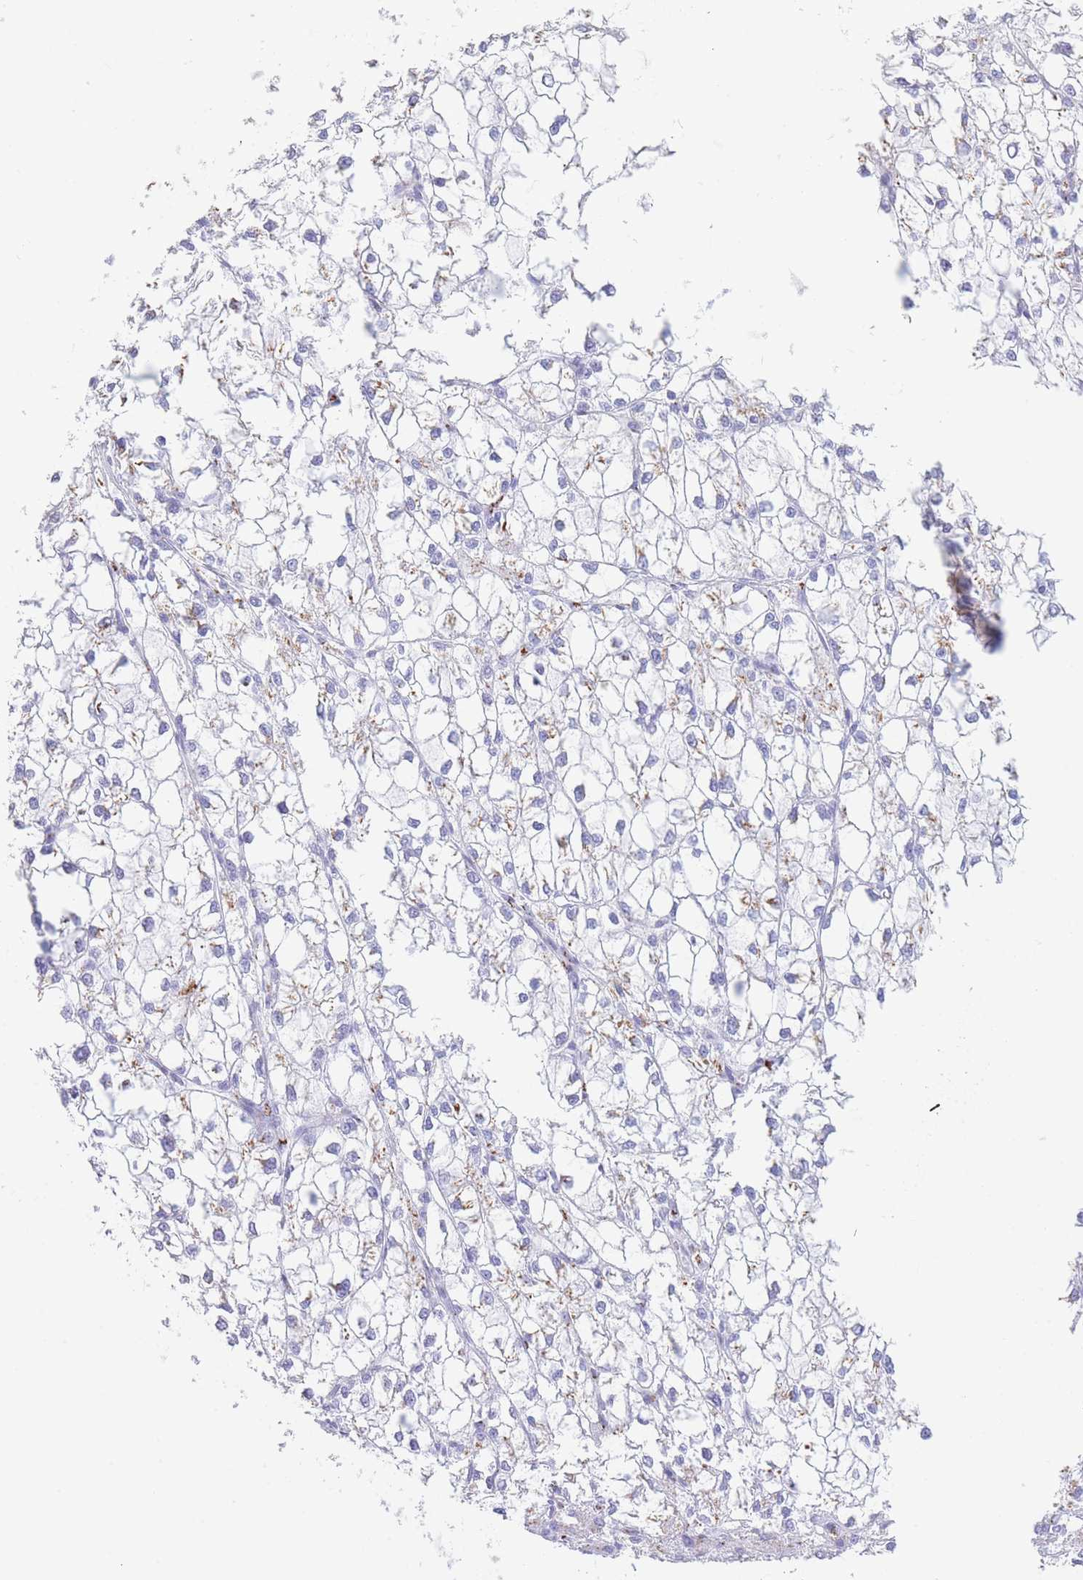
{"staining": {"intensity": "weak", "quantity": "<25%", "location": "cytoplasmic/membranous"}, "tissue": "liver cancer", "cell_type": "Tumor cells", "image_type": "cancer", "snomed": [{"axis": "morphology", "description": "Carcinoma, Hepatocellular, NOS"}, {"axis": "topography", "description": "Liver"}], "caption": "Hepatocellular carcinoma (liver) stained for a protein using immunohistochemistry reveals no positivity tumor cells.", "gene": "FAM3C", "patient": {"sex": "female", "age": 43}}